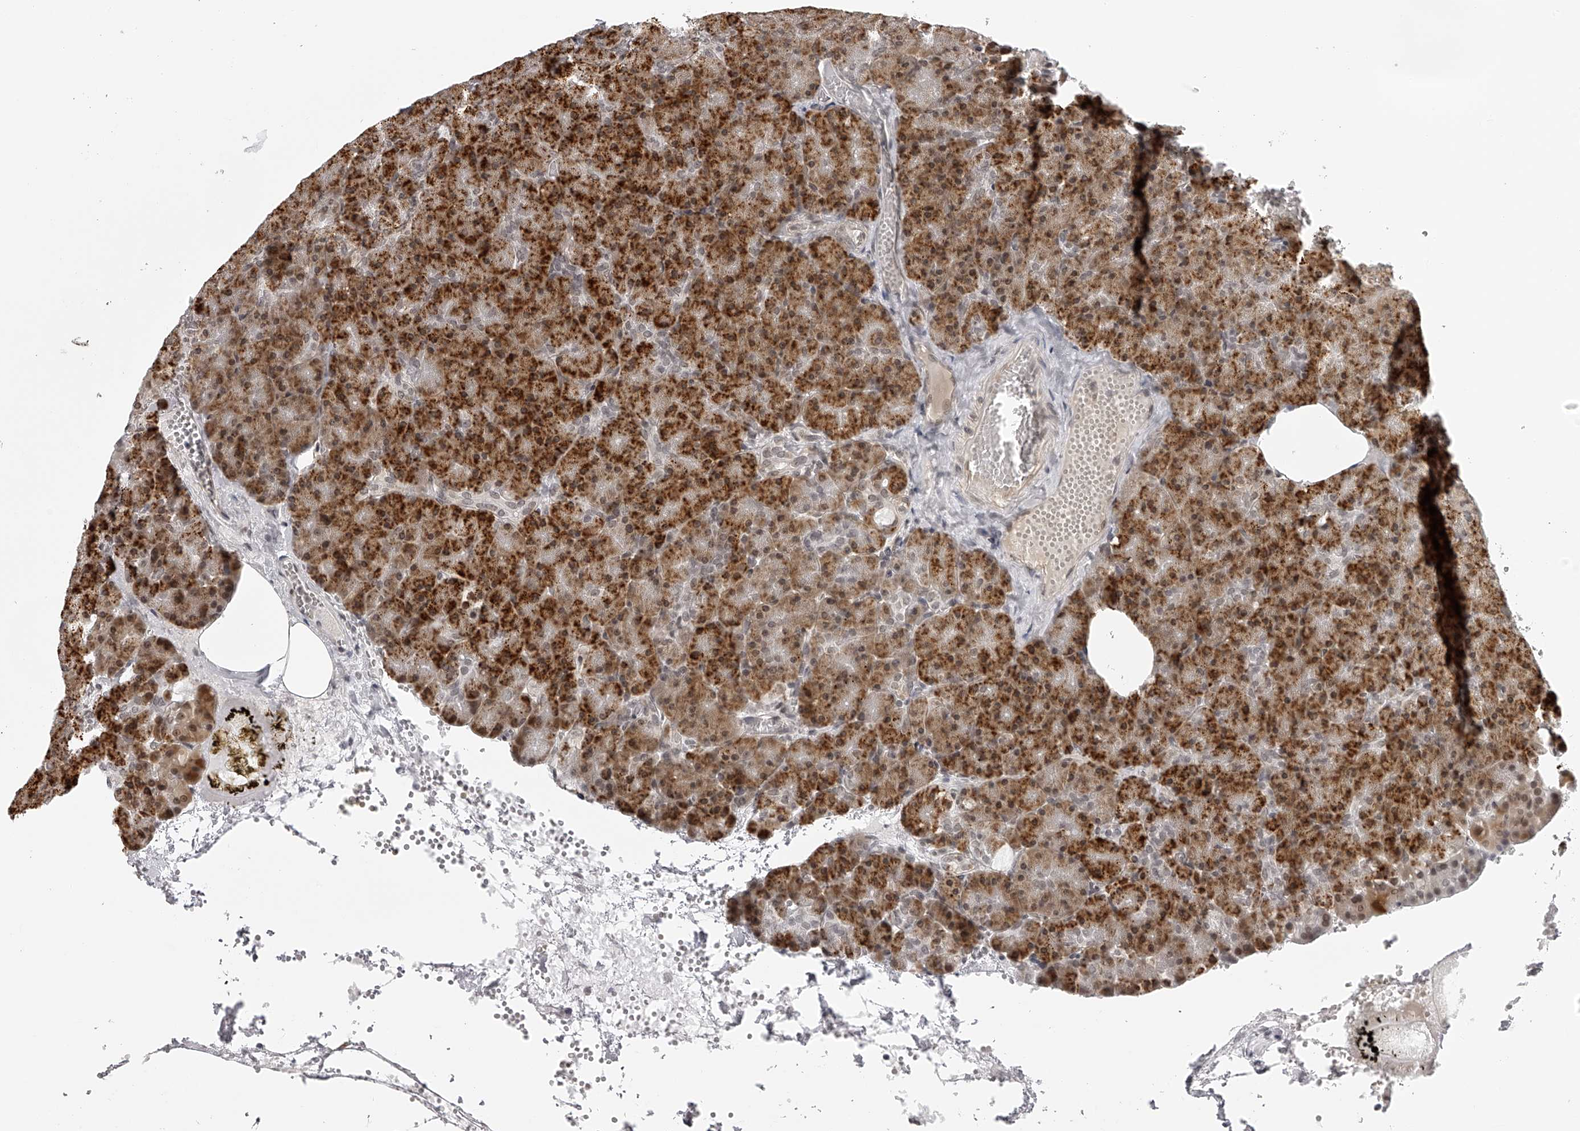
{"staining": {"intensity": "strong", "quantity": ">75%", "location": "cytoplasmic/membranous"}, "tissue": "pancreas", "cell_type": "Exocrine glandular cells", "image_type": "normal", "snomed": [{"axis": "morphology", "description": "Normal tissue, NOS"}, {"axis": "morphology", "description": "Carcinoid, malignant, NOS"}, {"axis": "topography", "description": "Pancreas"}], "caption": "Protein analysis of unremarkable pancreas demonstrates strong cytoplasmic/membranous positivity in approximately >75% of exocrine glandular cells. (IHC, brightfield microscopy, high magnification).", "gene": "ODF2L", "patient": {"sex": "female", "age": 35}}